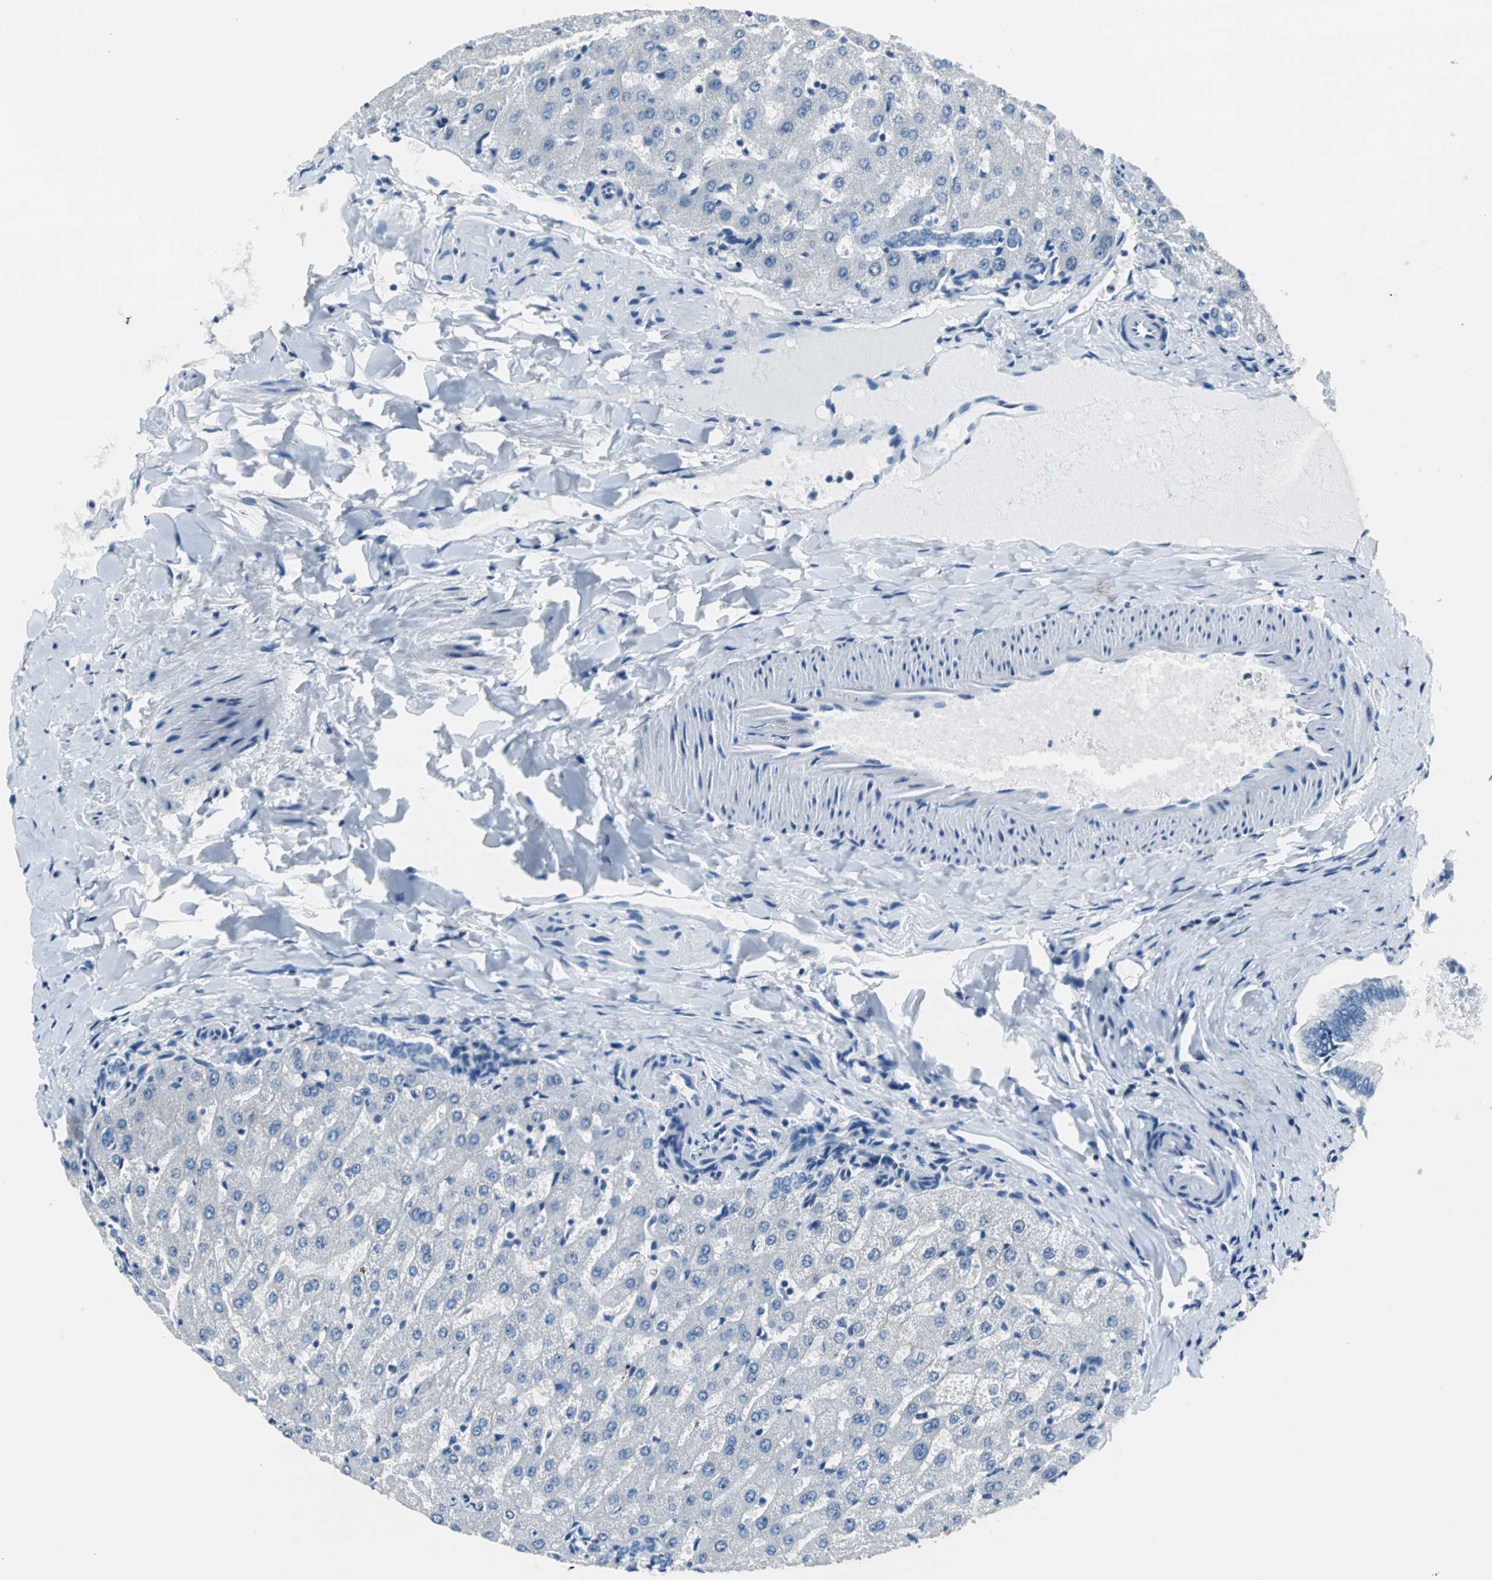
{"staining": {"intensity": "negative", "quantity": "none", "location": "none"}, "tissue": "liver", "cell_type": "Cholangiocytes", "image_type": "normal", "snomed": [{"axis": "morphology", "description": "Normal tissue, NOS"}, {"axis": "morphology", "description": "Fibrosis, NOS"}, {"axis": "topography", "description": "Liver"}], "caption": "The IHC image has no significant positivity in cholangiocytes of liver. Brightfield microscopy of IHC stained with DAB (brown) and hematoxylin (blue), captured at high magnification.", "gene": "ZNF415", "patient": {"sex": "female", "age": 29}}